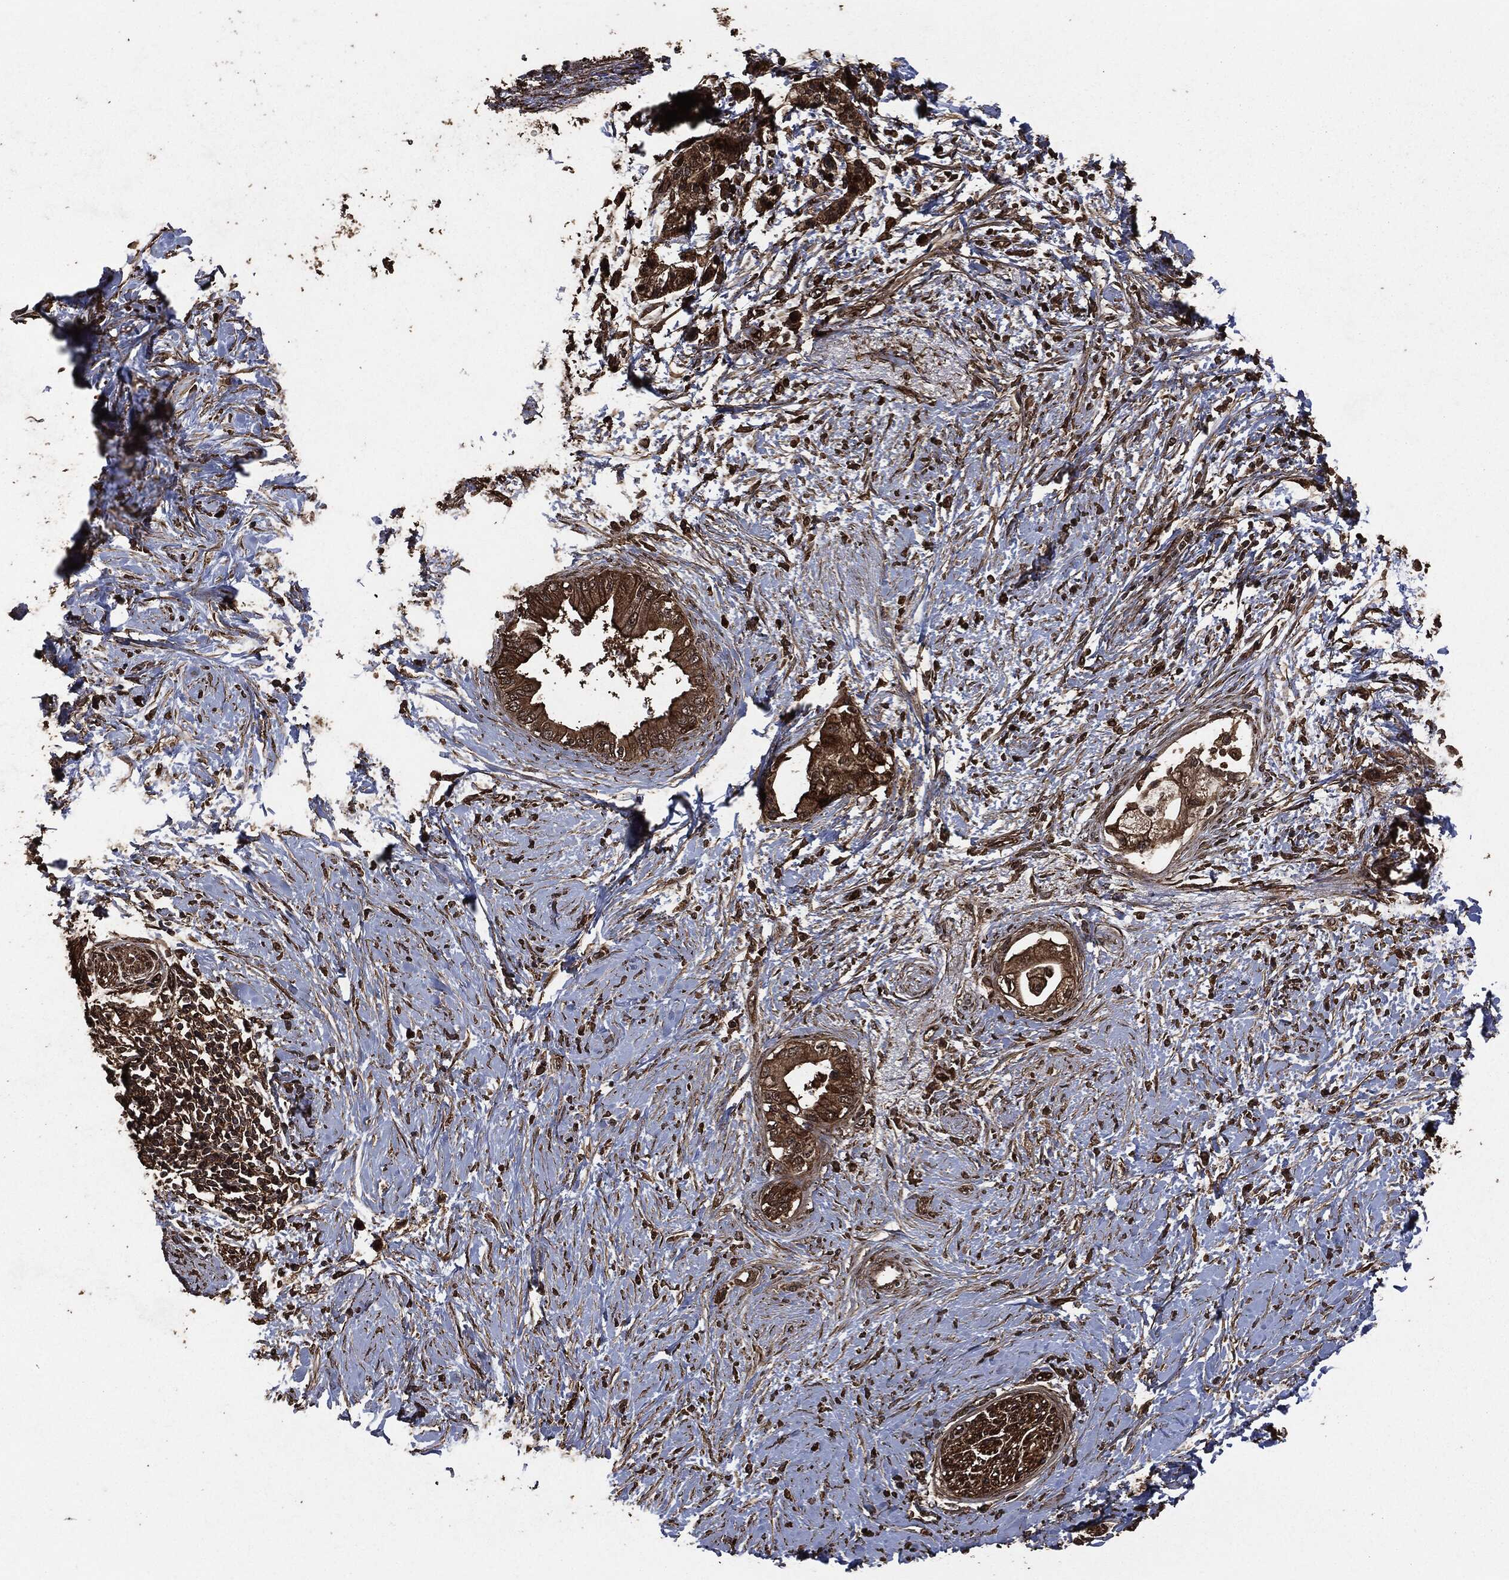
{"staining": {"intensity": "strong", "quantity": ">75%", "location": "cytoplasmic/membranous"}, "tissue": "pancreatic cancer", "cell_type": "Tumor cells", "image_type": "cancer", "snomed": [{"axis": "morphology", "description": "Normal tissue, NOS"}, {"axis": "morphology", "description": "Adenocarcinoma, NOS"}, {"axis": "topography", "description": "Pancreas"}, {"axis": "topography", "description": "Duodenum"}], "caption": "Brown immunohistochemical staining in pancreatic adenocarcinoma reveals strong cytoplasmic/membranous expression in approximately >75% of tumor cells.", "gene": "HRAS", "patient": {"sex": "female", "age": 60}}